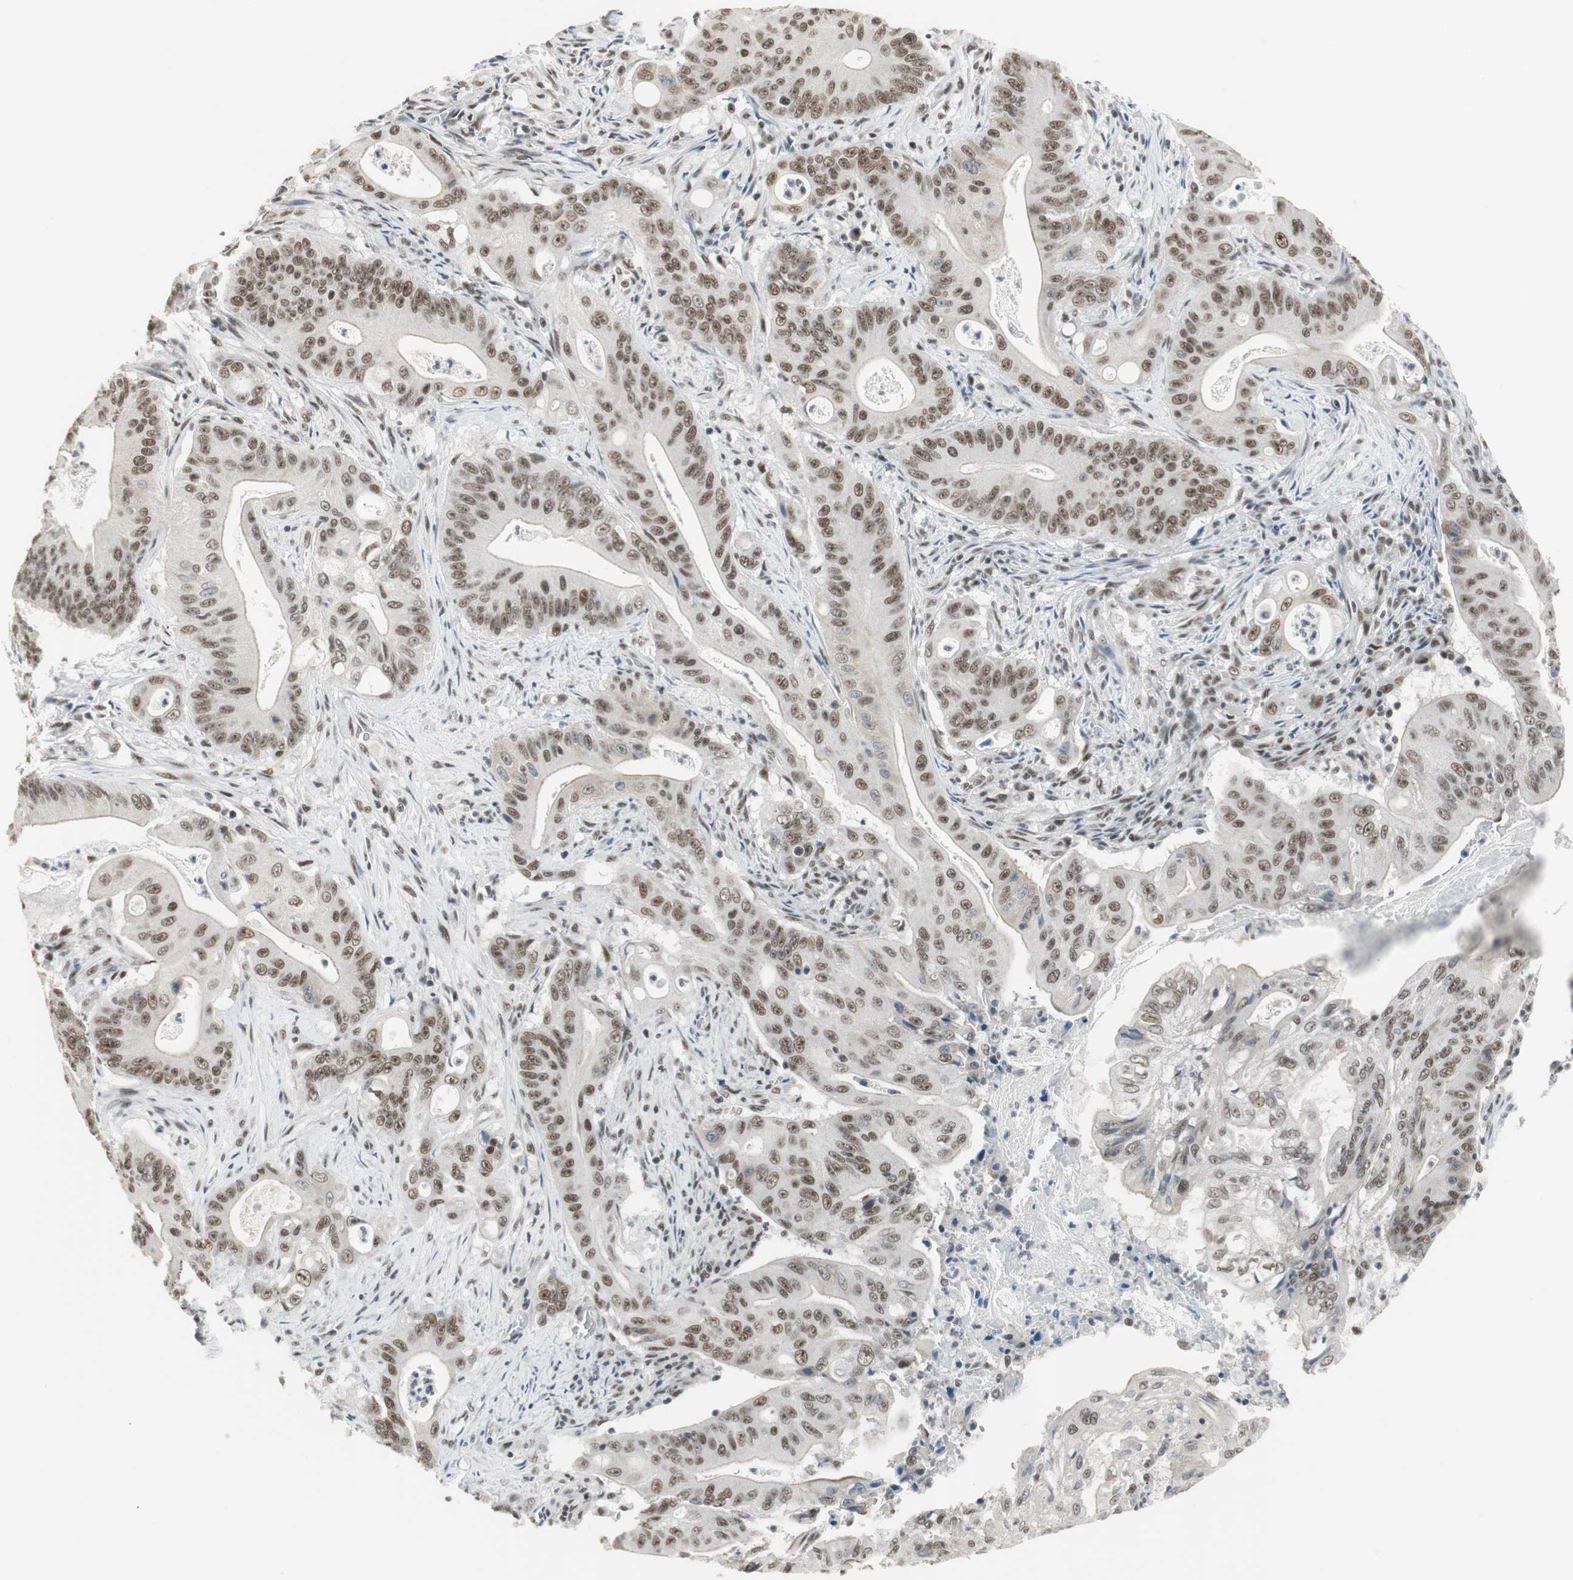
{"staining": {"intensity": "moderate", "quantity": ">75%", "location": "nuclear"}, "tissue": "pancreatic cancer", "cell_type": "Tumor cells", "image_type": "cancer", "snomed": [{"axis": "morphology", "description": "Normal tissue, NOS"}, {"axis": "topography", "description": "Lymph node"}], "caption": "Human pancreatic cancer stained with a protein marker exhibits moderate staining in tumor cells.", "gene": "RTF1", "patient": {"sex": "male", "age": 62}}